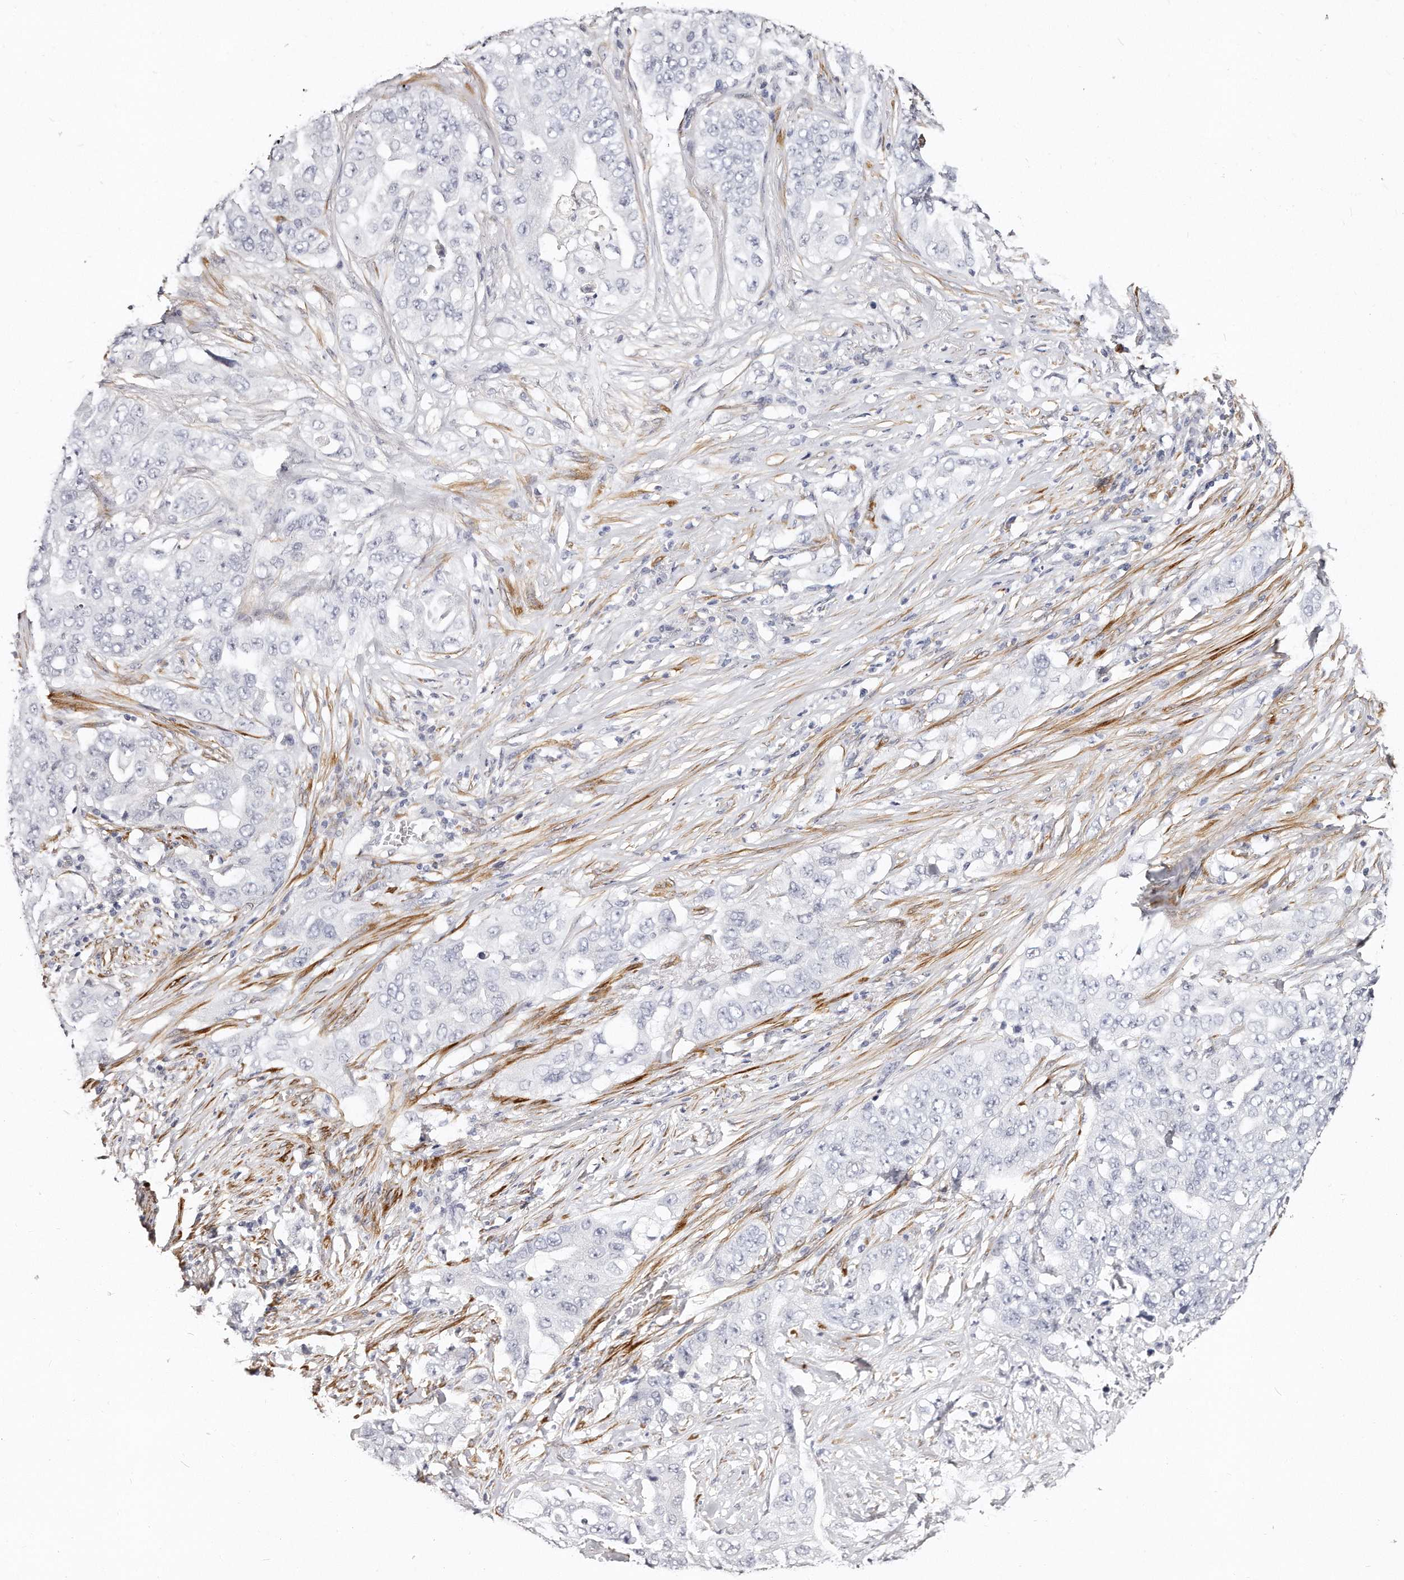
{"staining": {"intensity": "negative", "quantity": "none", "location": "none"}, "tissue": "lung cancer", "cell_type": "Tumor cells", "image_type": "cancer", "snomed": [{"axis": "morphology", "description": "Adenocarcinoma, NOS"}, {"axis": "topography", "description": "Lung"}], "caption": "Histopathology image shows no protein expression in tumor cells of lung adenocarcinoma tissue. (Immunohistochemistry, brightfield microscopy, high magnification).", "gene": "LMOD1", "patient": {"sex": "female", "age": 51}}